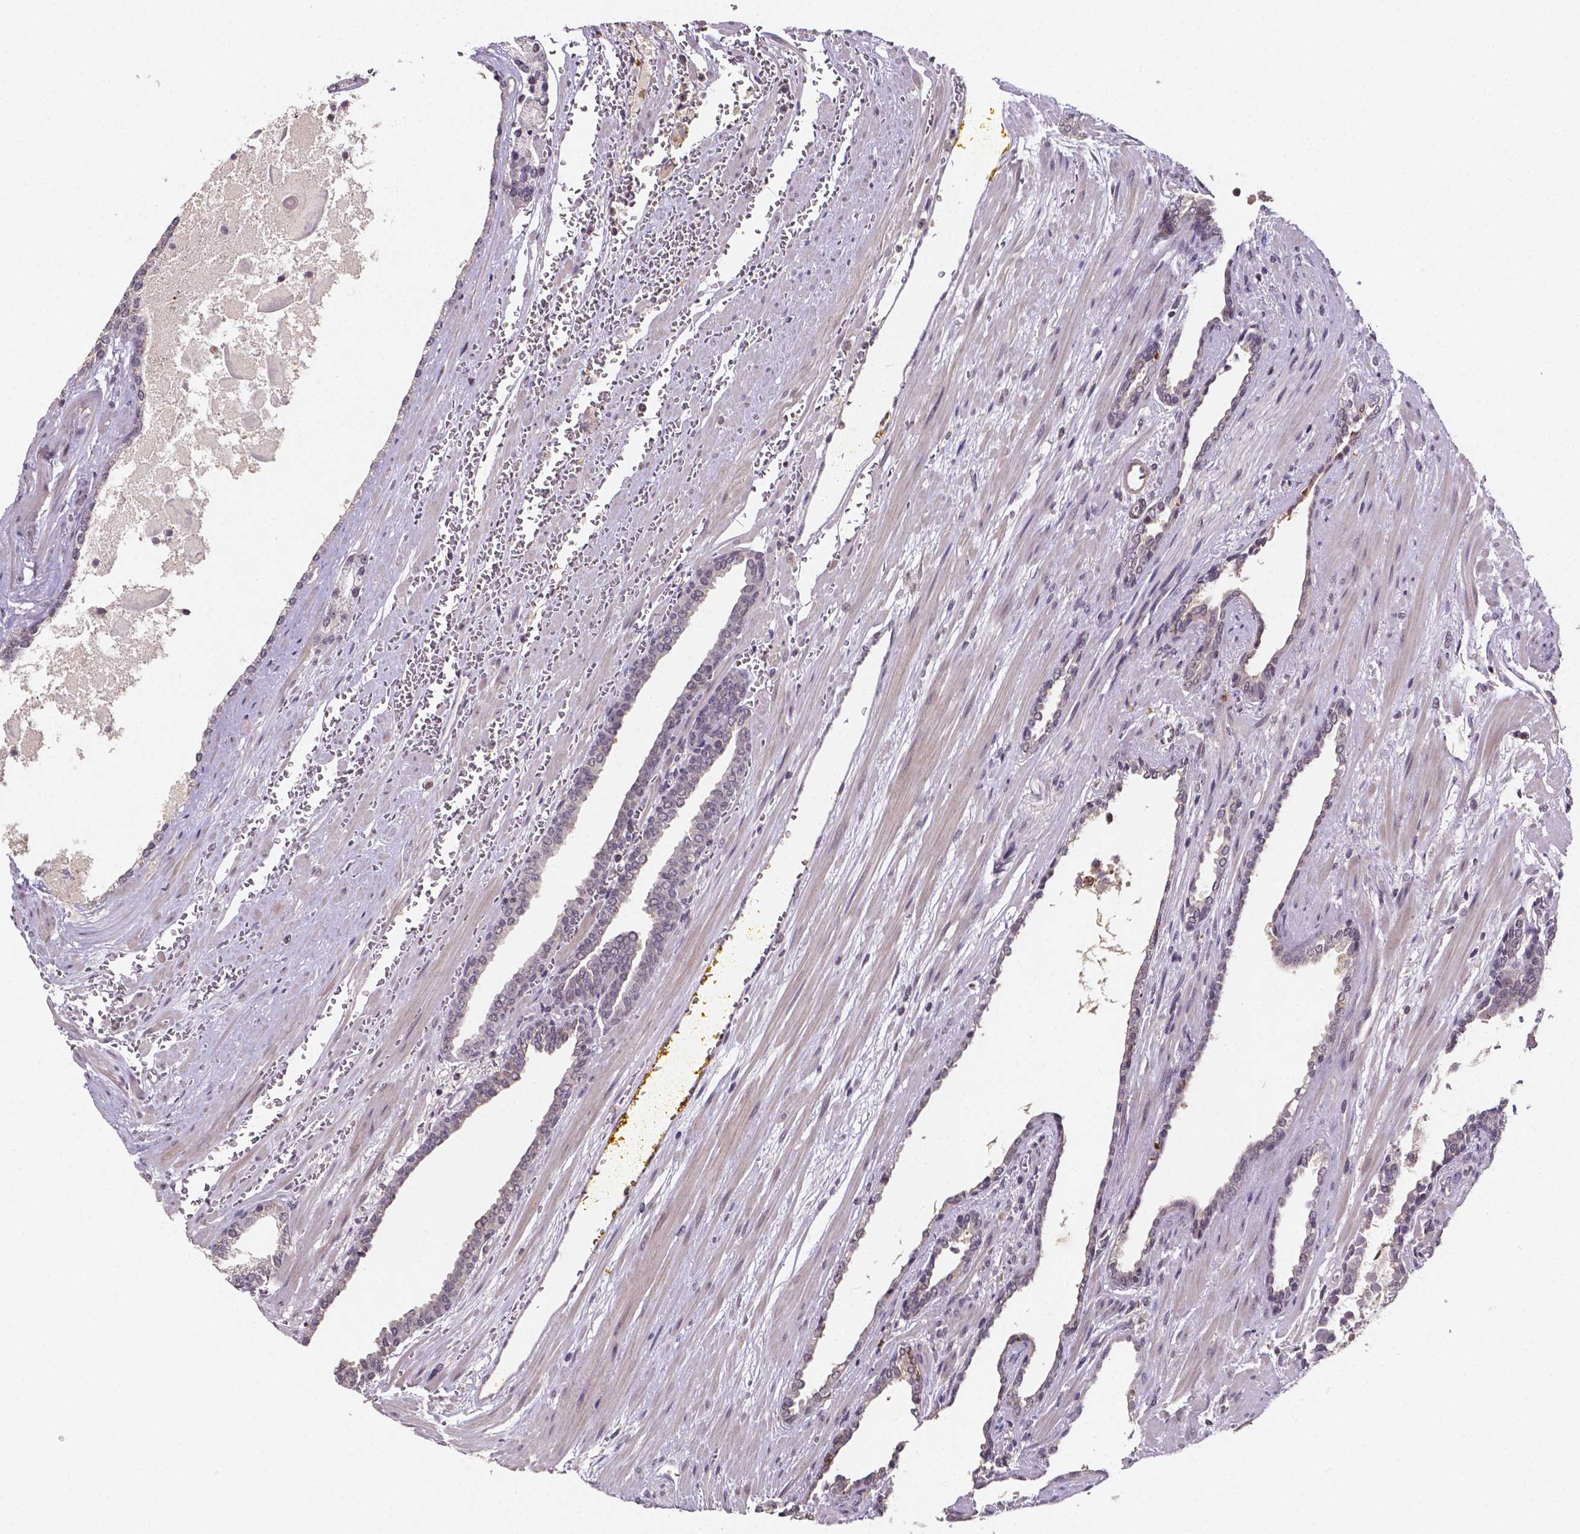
{"staining": {"intensity": "negative", "quantity": "none", "location": "none"}, "tissue": "prostate cancer", "cell_type": "Tumor cells", "image_type": "cancer", "snomed": [{"axis": "morphology", "description": "Adenocarcinoma, High grade"}, {"axis": "topography", "description": "Prostate"}], "caption": "Tumor cells show no significant protein staining in adenocarcinoma (high-grade) (prostate). The staining was performed using DAB to visualize the protein expression in brown, while the nuclei were stained in blue with hematoxylin (Magnification: 20x).", "gene": "NRGN", "patient": {"sex": "male", "age": 64}}